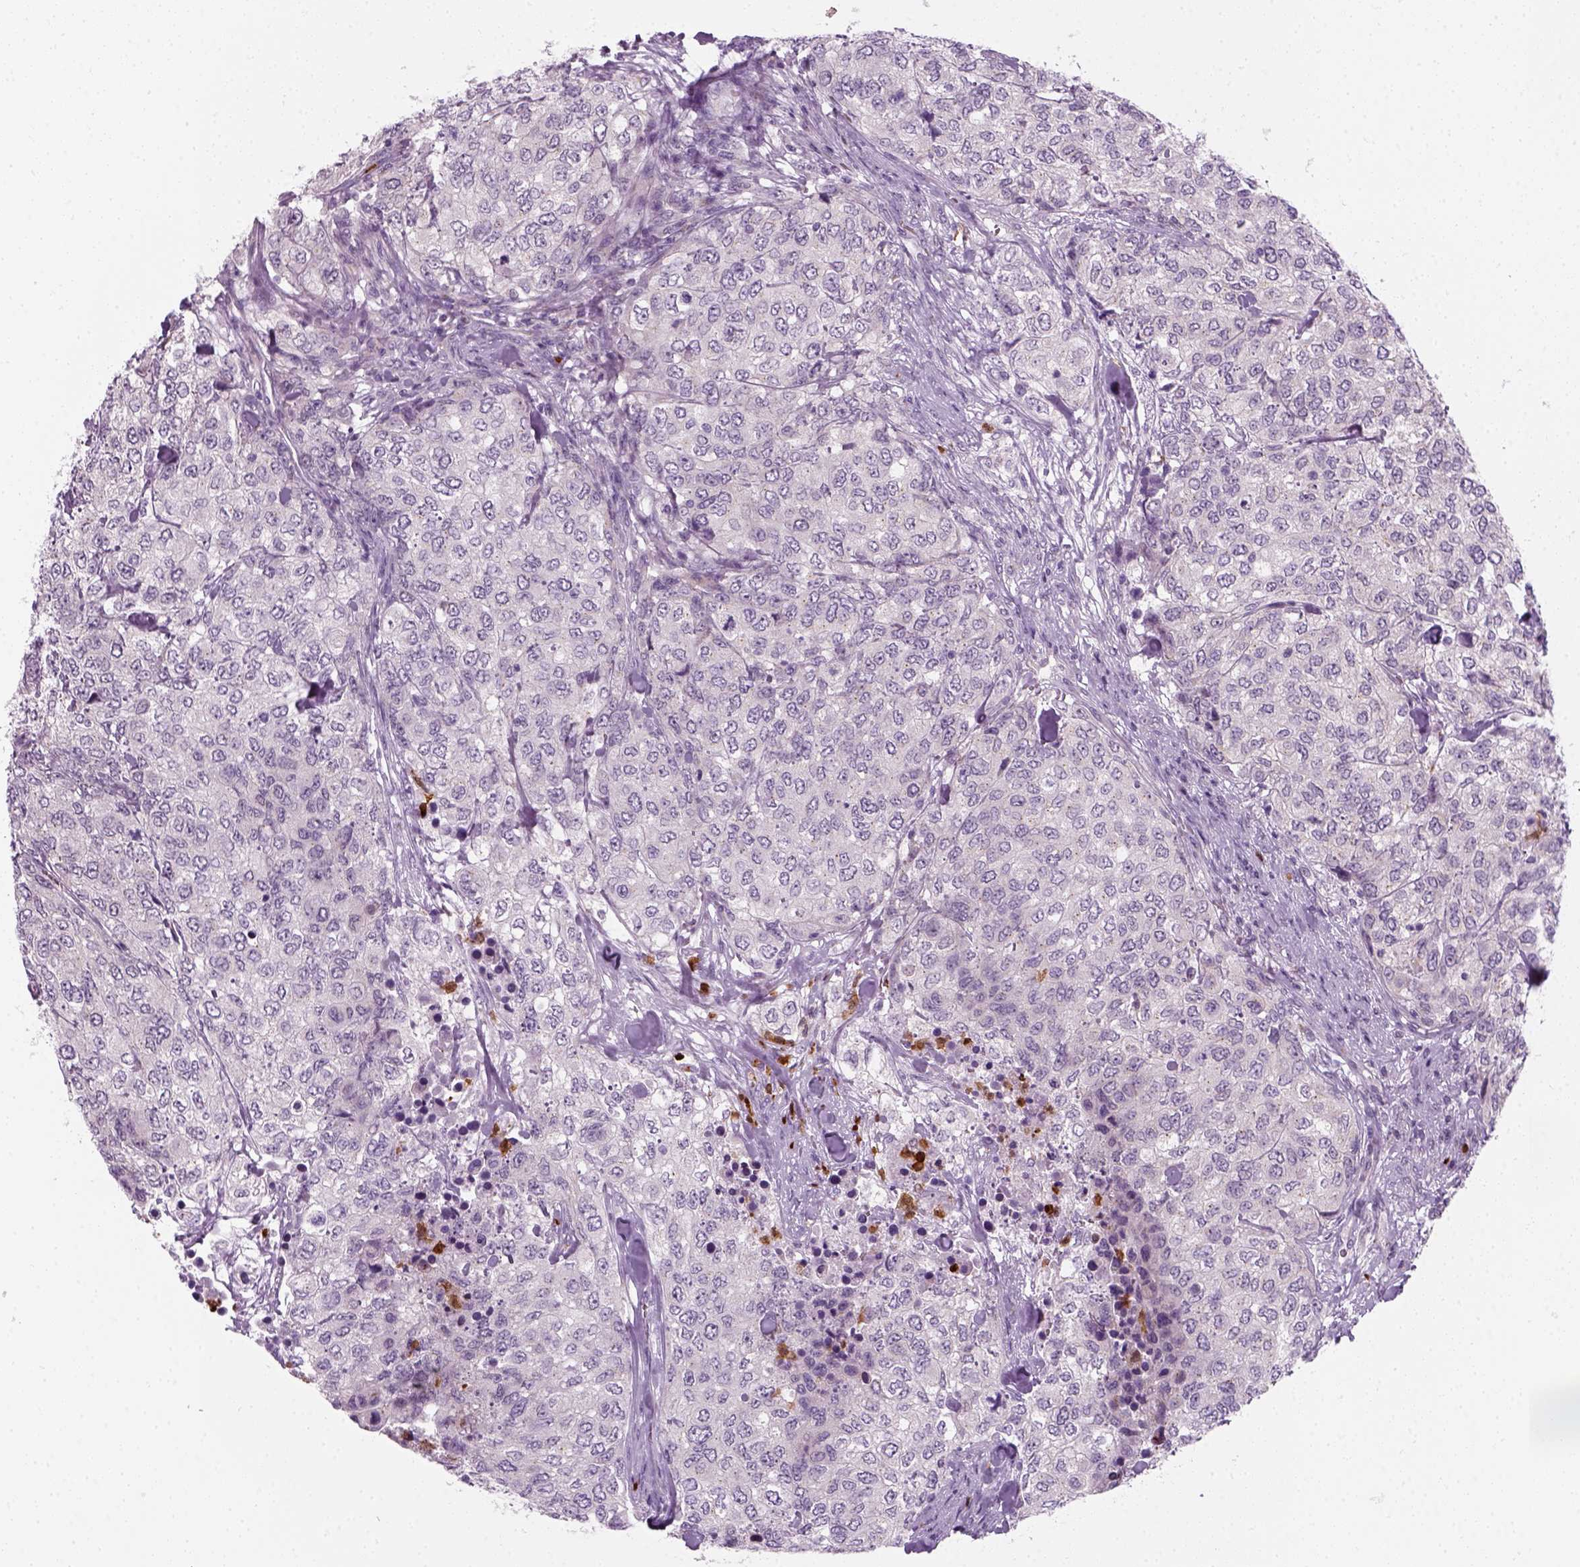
{"staining": {"intensity": "negative", "quantity": "none", "location": "none"}, "tissue": "urothelial cancer", "cell_type": "Tumor cells", "image_type": "cancer", "snomed": [{"axis": "morphology", "description": "Urothelial carcinoma, High grade"}, {"axis": "topography", "description": "Urinary bladder"}], "caption": "An immunohistochemistry histopathology image of urothelial carcinoma (high-grade) is shown. There is no staining in tumor cells of urothelial carcinoma (high-grade).", "gene": "IL4", "patient": {"sex": "female", "age": 78}}